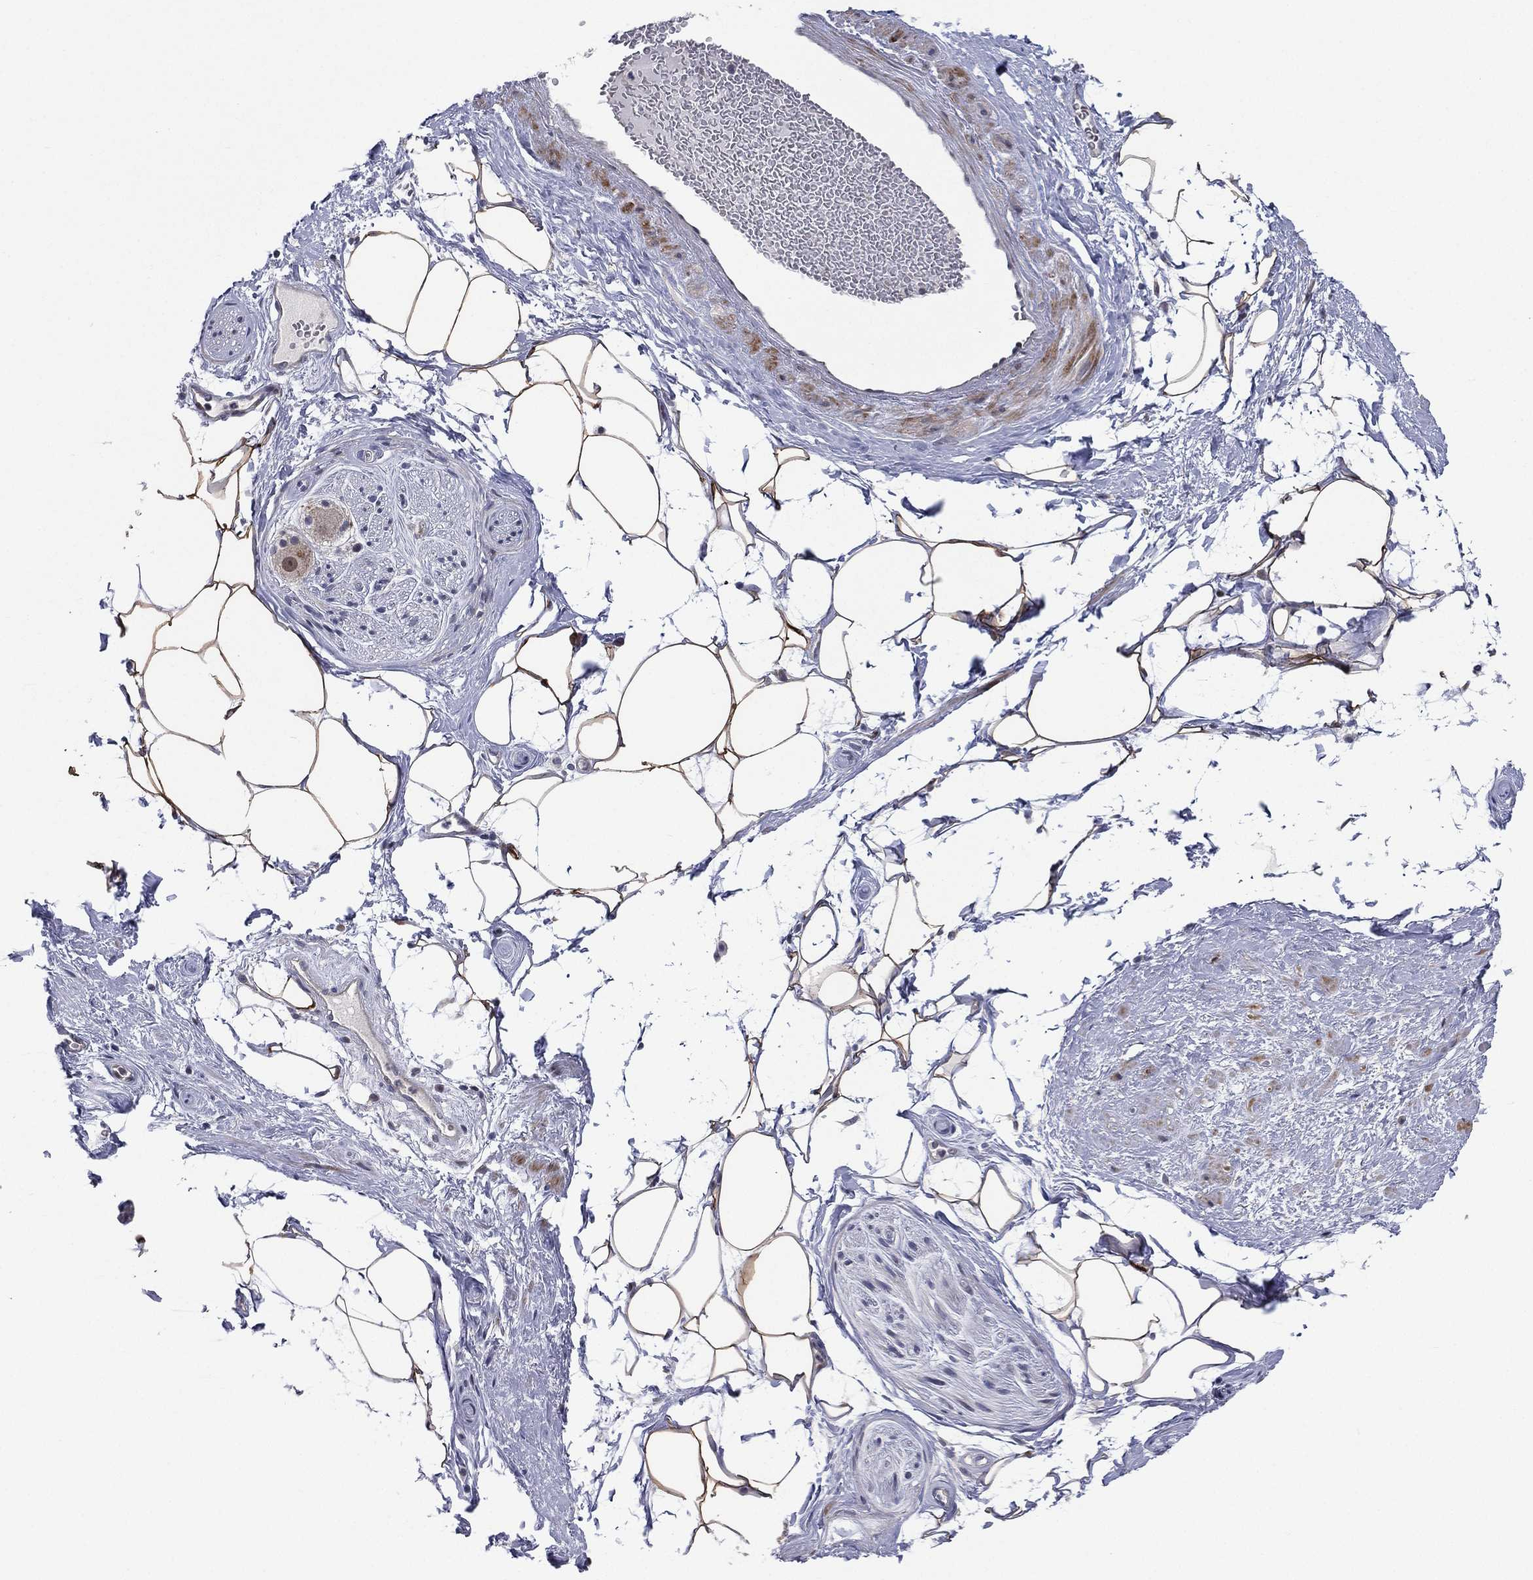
{"staining": {"intensity": "moderate", "quantity": "25%-75%", "location": "cytoplasmic/membranous,nuclear"}, "tissue": "adipose tissue", "cell_type": "Adipocytes", "image_type": "normal", "snomed": [{"axis": "morphology", "description": "Normal tissue, NOS"}, {"axis": "topography", "description": "Prostate"}, {"axis": "topography", "description": "Peripheral nerve tissue"}], "caption": "Adipocytes show medium levels of moderate cytoplasmic/membranous,nuclear positivity in approximately 25%-75% of cells in benign adipose tissue.", "gene": "UTP14A", "patient": {"sex": "male", "age": 57}}